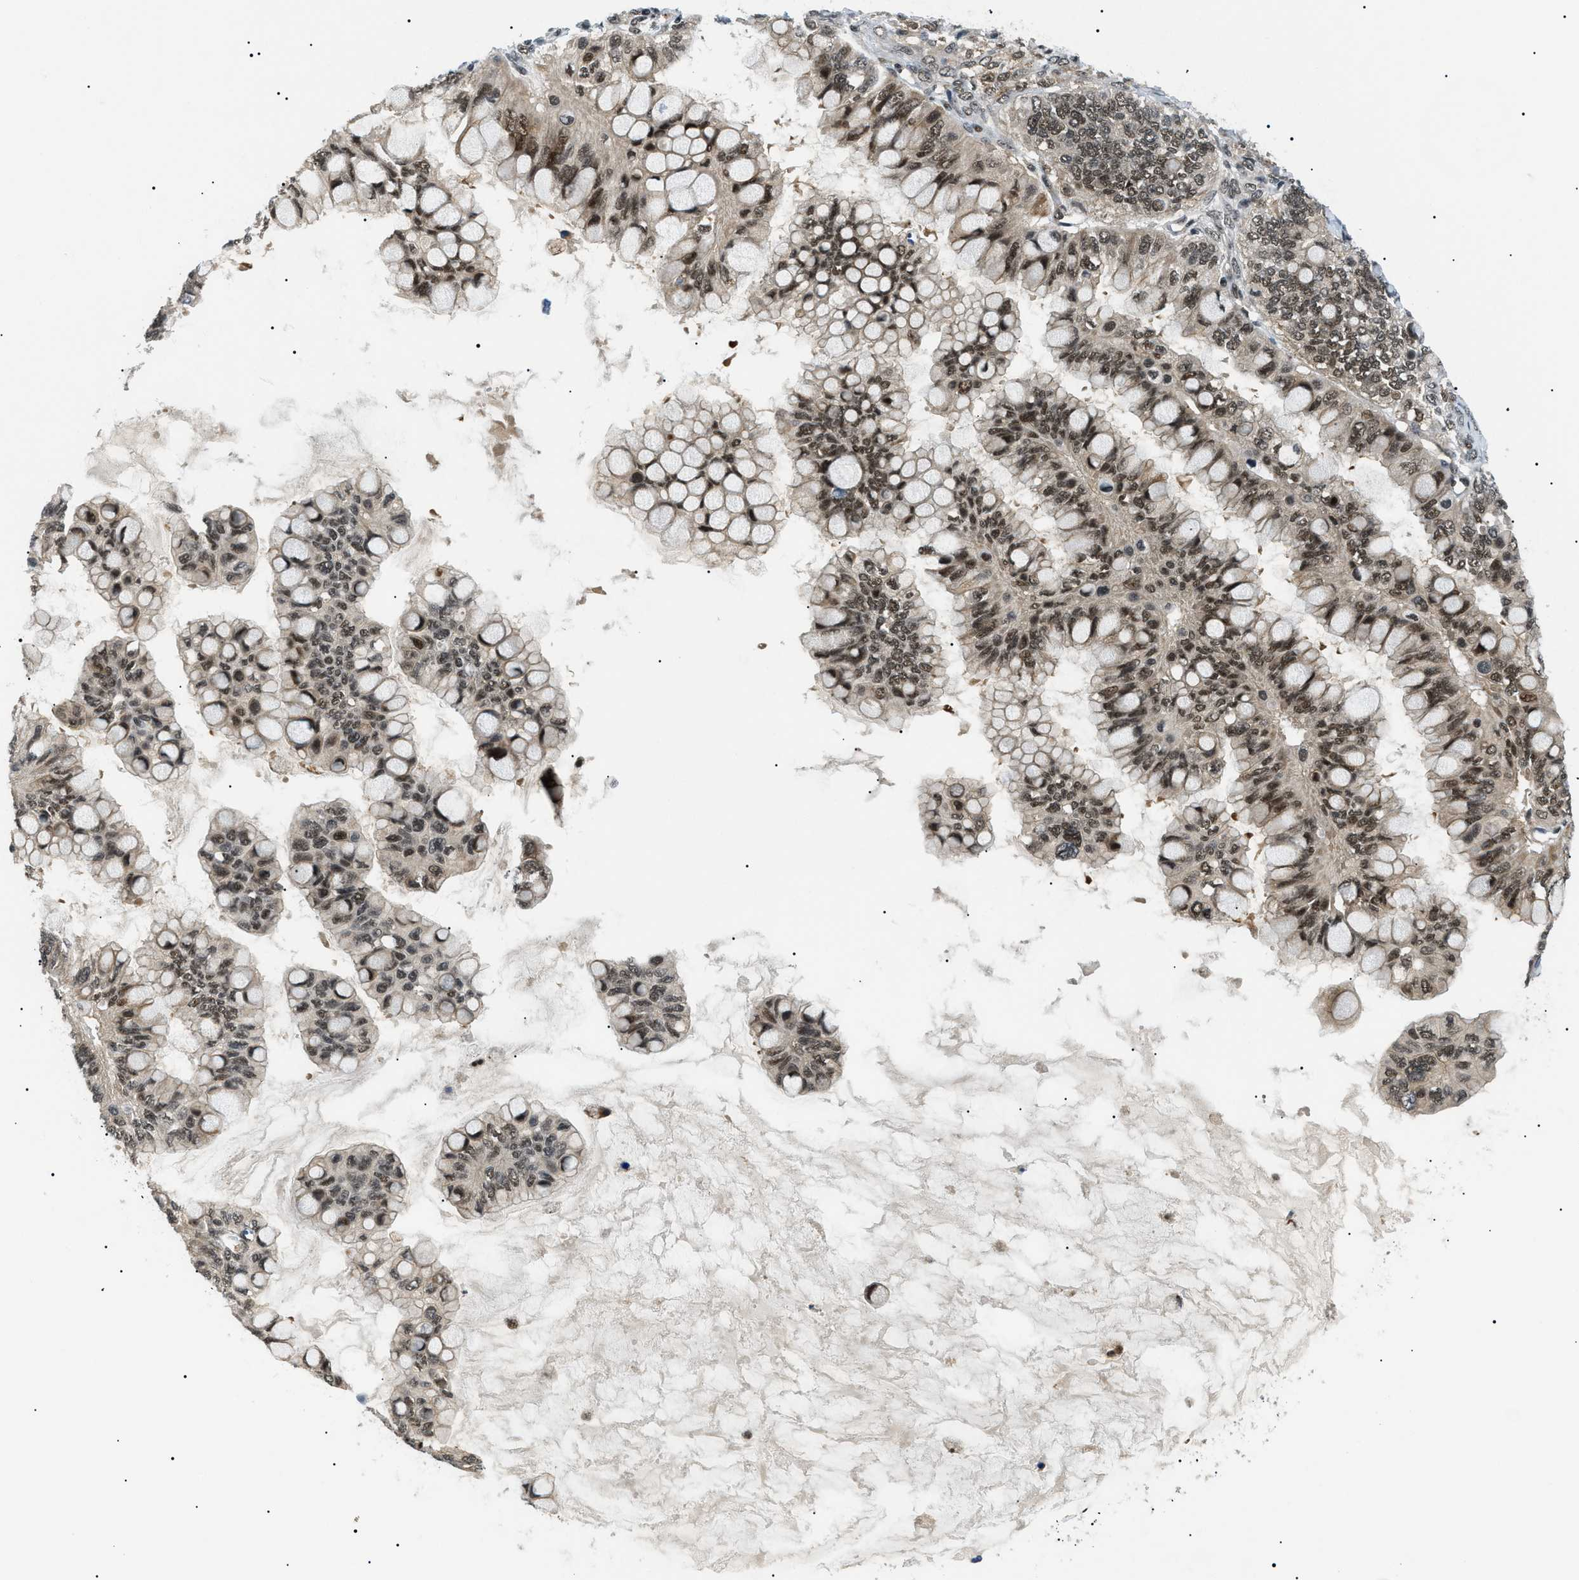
{"staining": {"intensity": "moderate", "quantity": ">75%", "location": "nuclear"}, "tissue": "ovarian cancer", "cell_type": "Tumor cells", "image_type": "cancer", "snomed": [{"axis": "morphology", "description": "Cystadenocarcinoma, mucinous, NOS"}, {"axis": "topography", "description": "Ovary"}], "caption": "This micrograph displays immunohistochemistry staining of mucinous cystadenocarcinoma (ovarian), with medium moderate nuclear expression in about >75% of tumor cells.", "gene": "RBM15", "patient": {"sex": "female", "age": 80}}